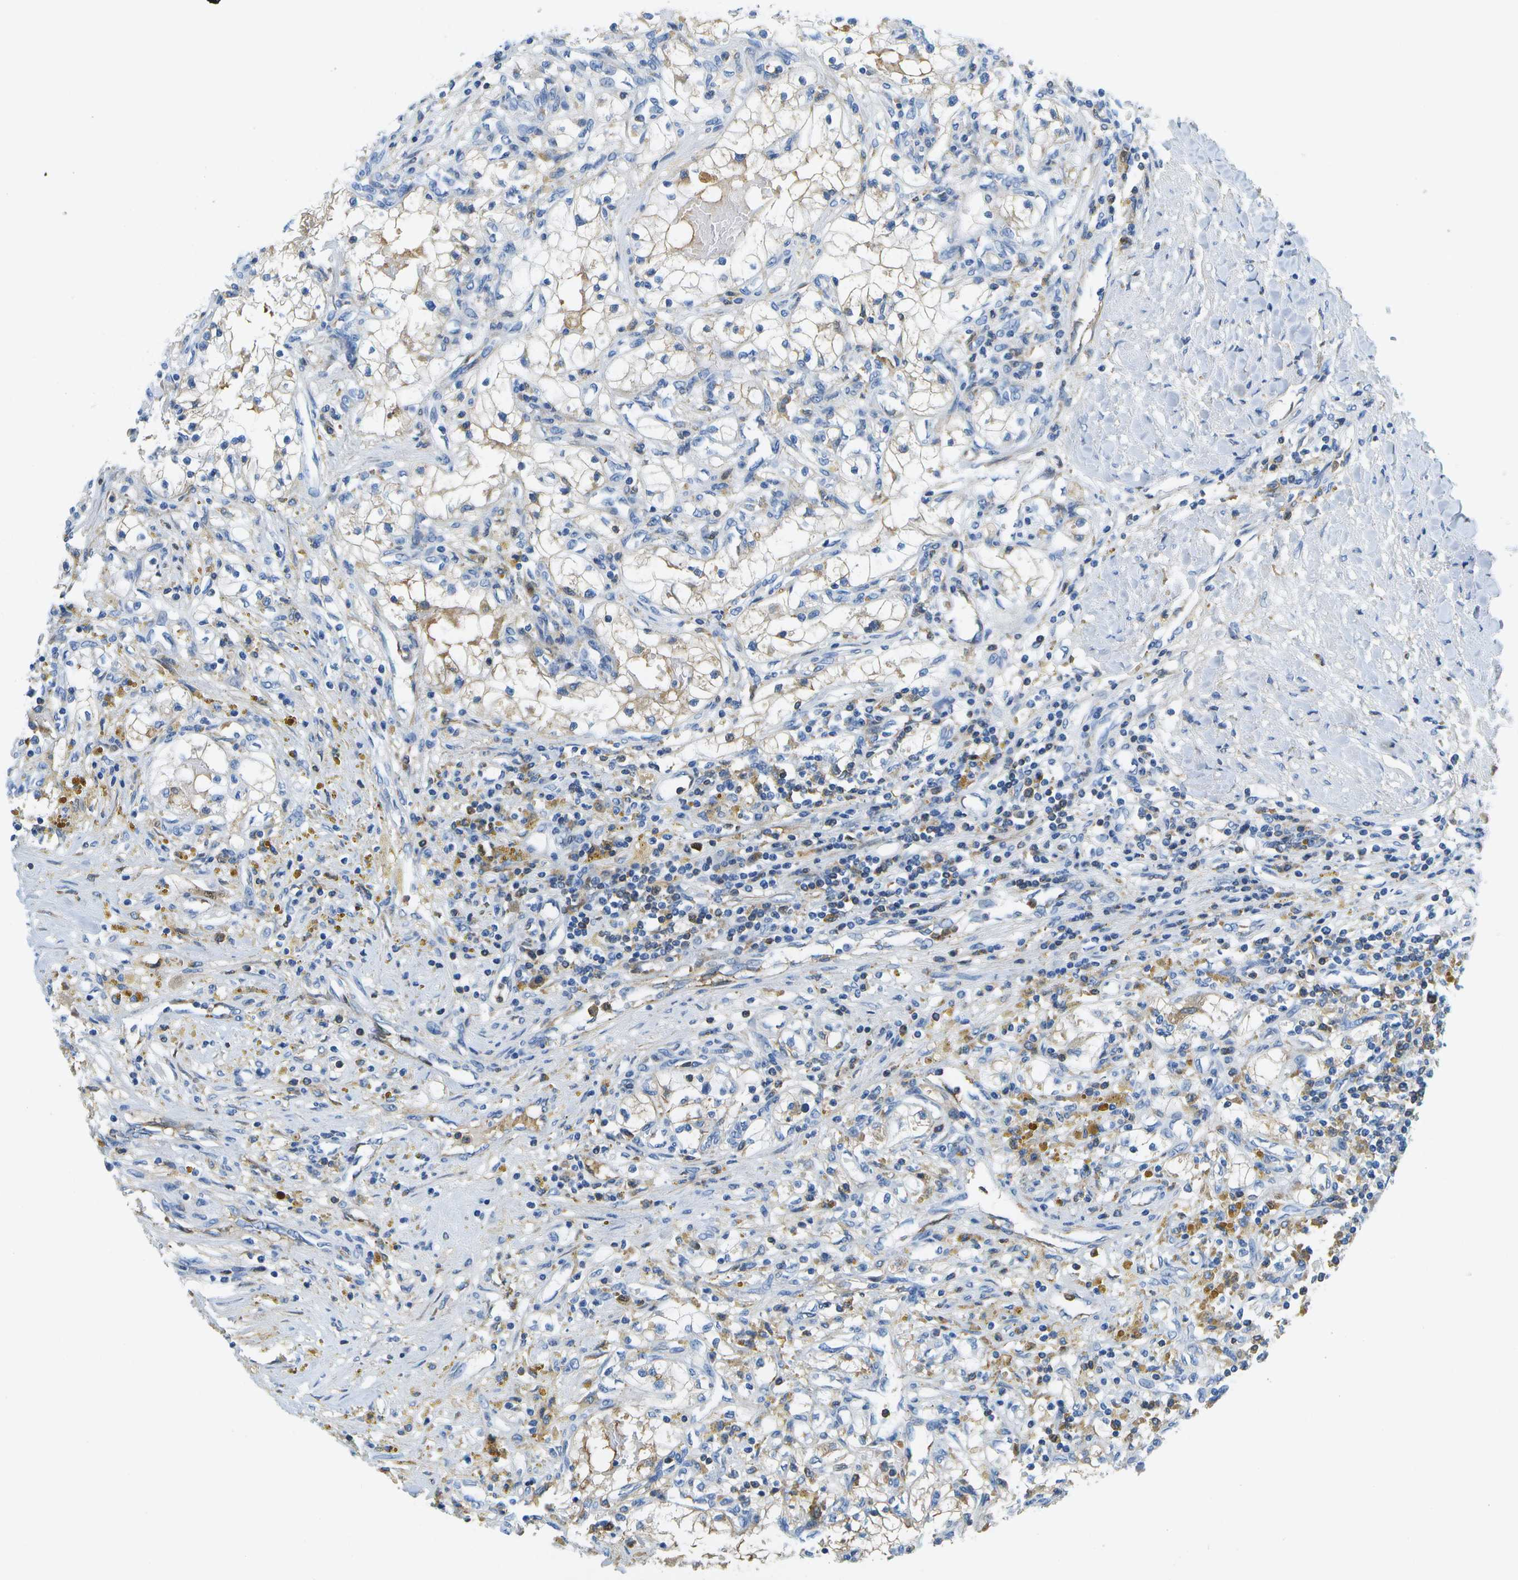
{"staining": {"intensity": "weak", "quantity": "<25%", "location": "cytoplasmic/membranous"}, "tissue": "renal cancer", "cell_type": "Tumor cells", "image_type": "cancer", "snomed": [{"axis": "morphology", "description": "Adenocarcinoma, NOS"}, {"axis": "topography", "description": "Kidney"}], "caption": "DAB (3,3'-diaminobenzidine) immunohistochemical staining of adenocarcinoma (renal) exhibits no significant positivity in tumor cells.", "gene": "SERPINA1", "patient": {"sex": "male", "age": 68}}